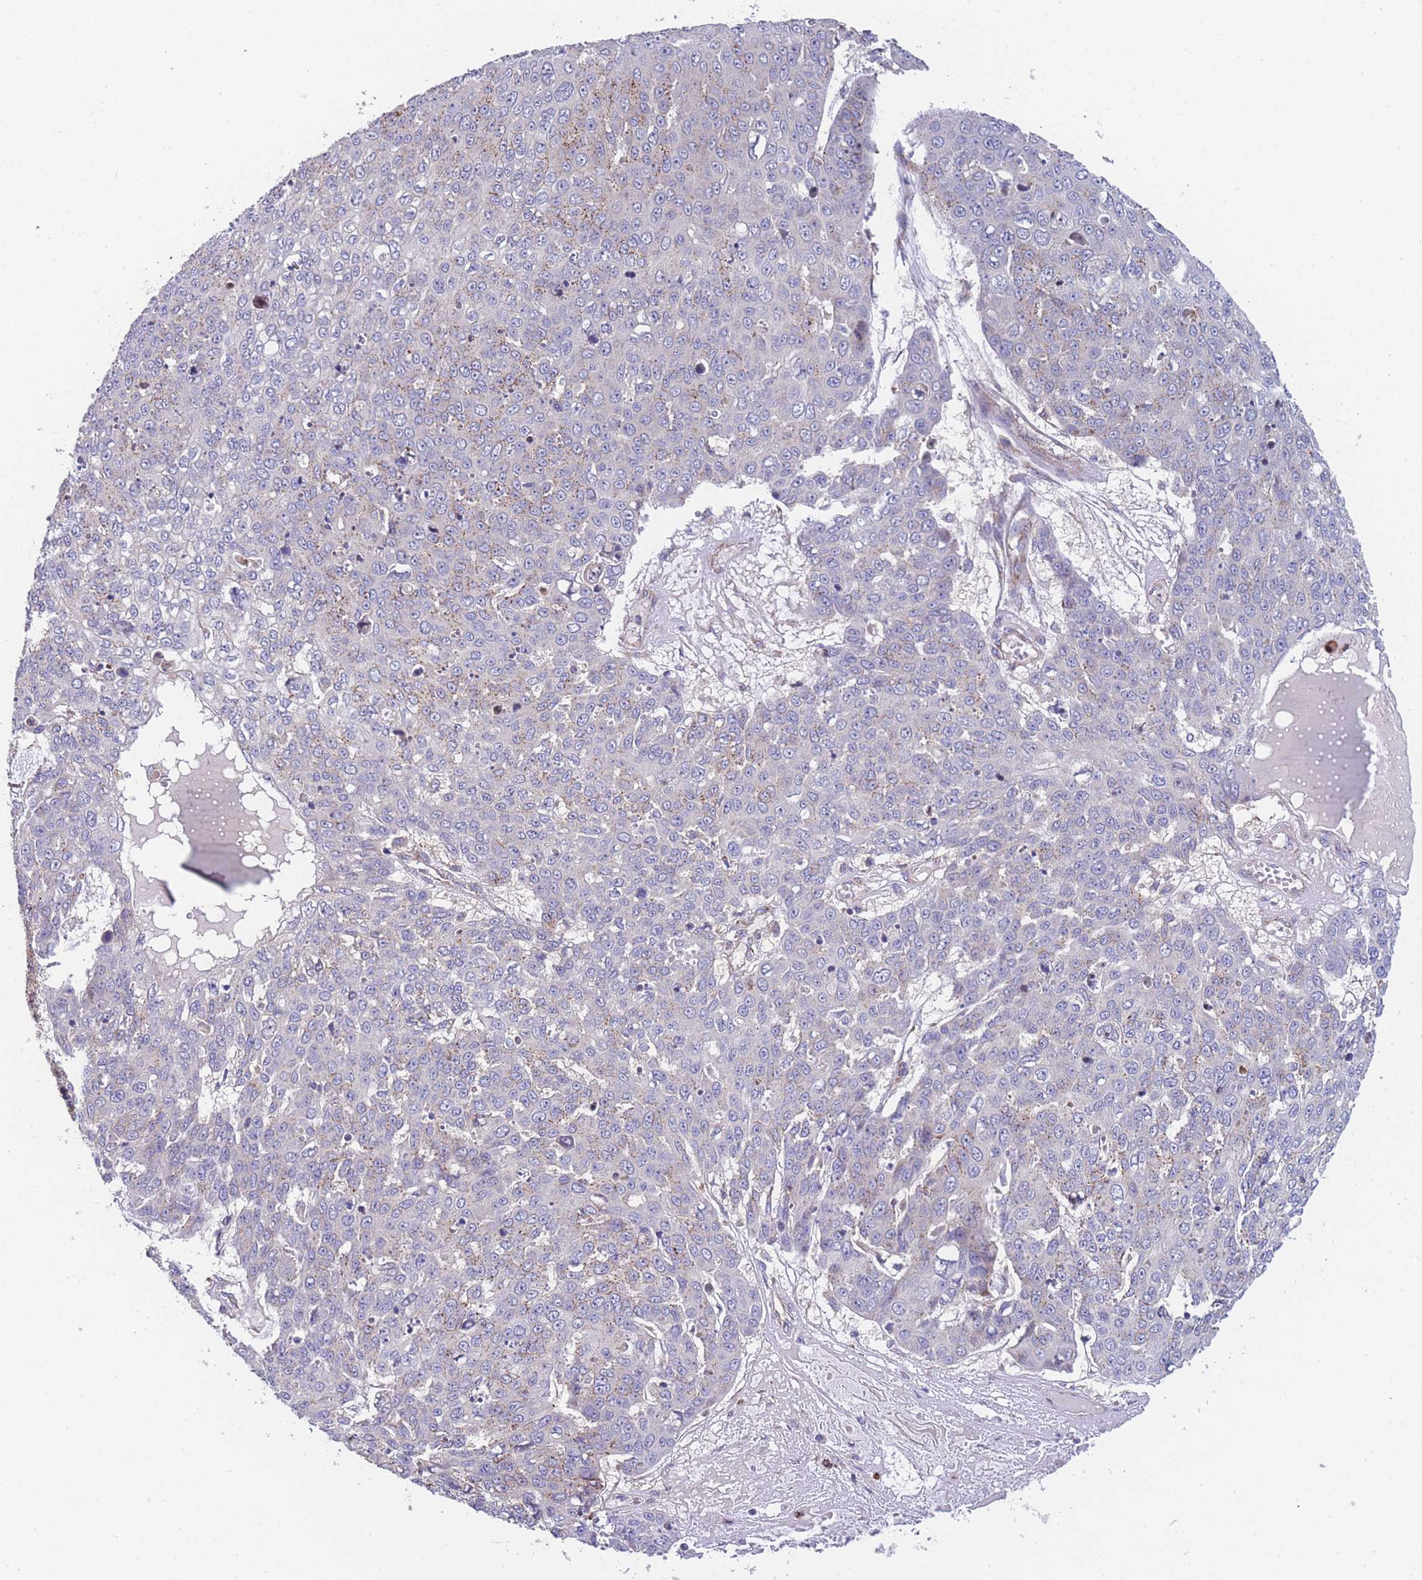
{"staining": {"intensity": "weak", "quantity": "<25%", "location": "cytoplasmic/membranous"}, "tissue": "skin cancer", "cell_type": "Tumor cells", "image_type": "cancer", "snomed": [{"axis": "morphology", "description": "Squamous cell carcinoma, NOS"}, {"axis": "topography", "description": "Skin"}], "caption": "The histopathology image displays no significant expression in tumor cells of skin squamous cell carcinoma.", "gene": "MTRES1", "patient": {"sex": "male", "age": 71}}